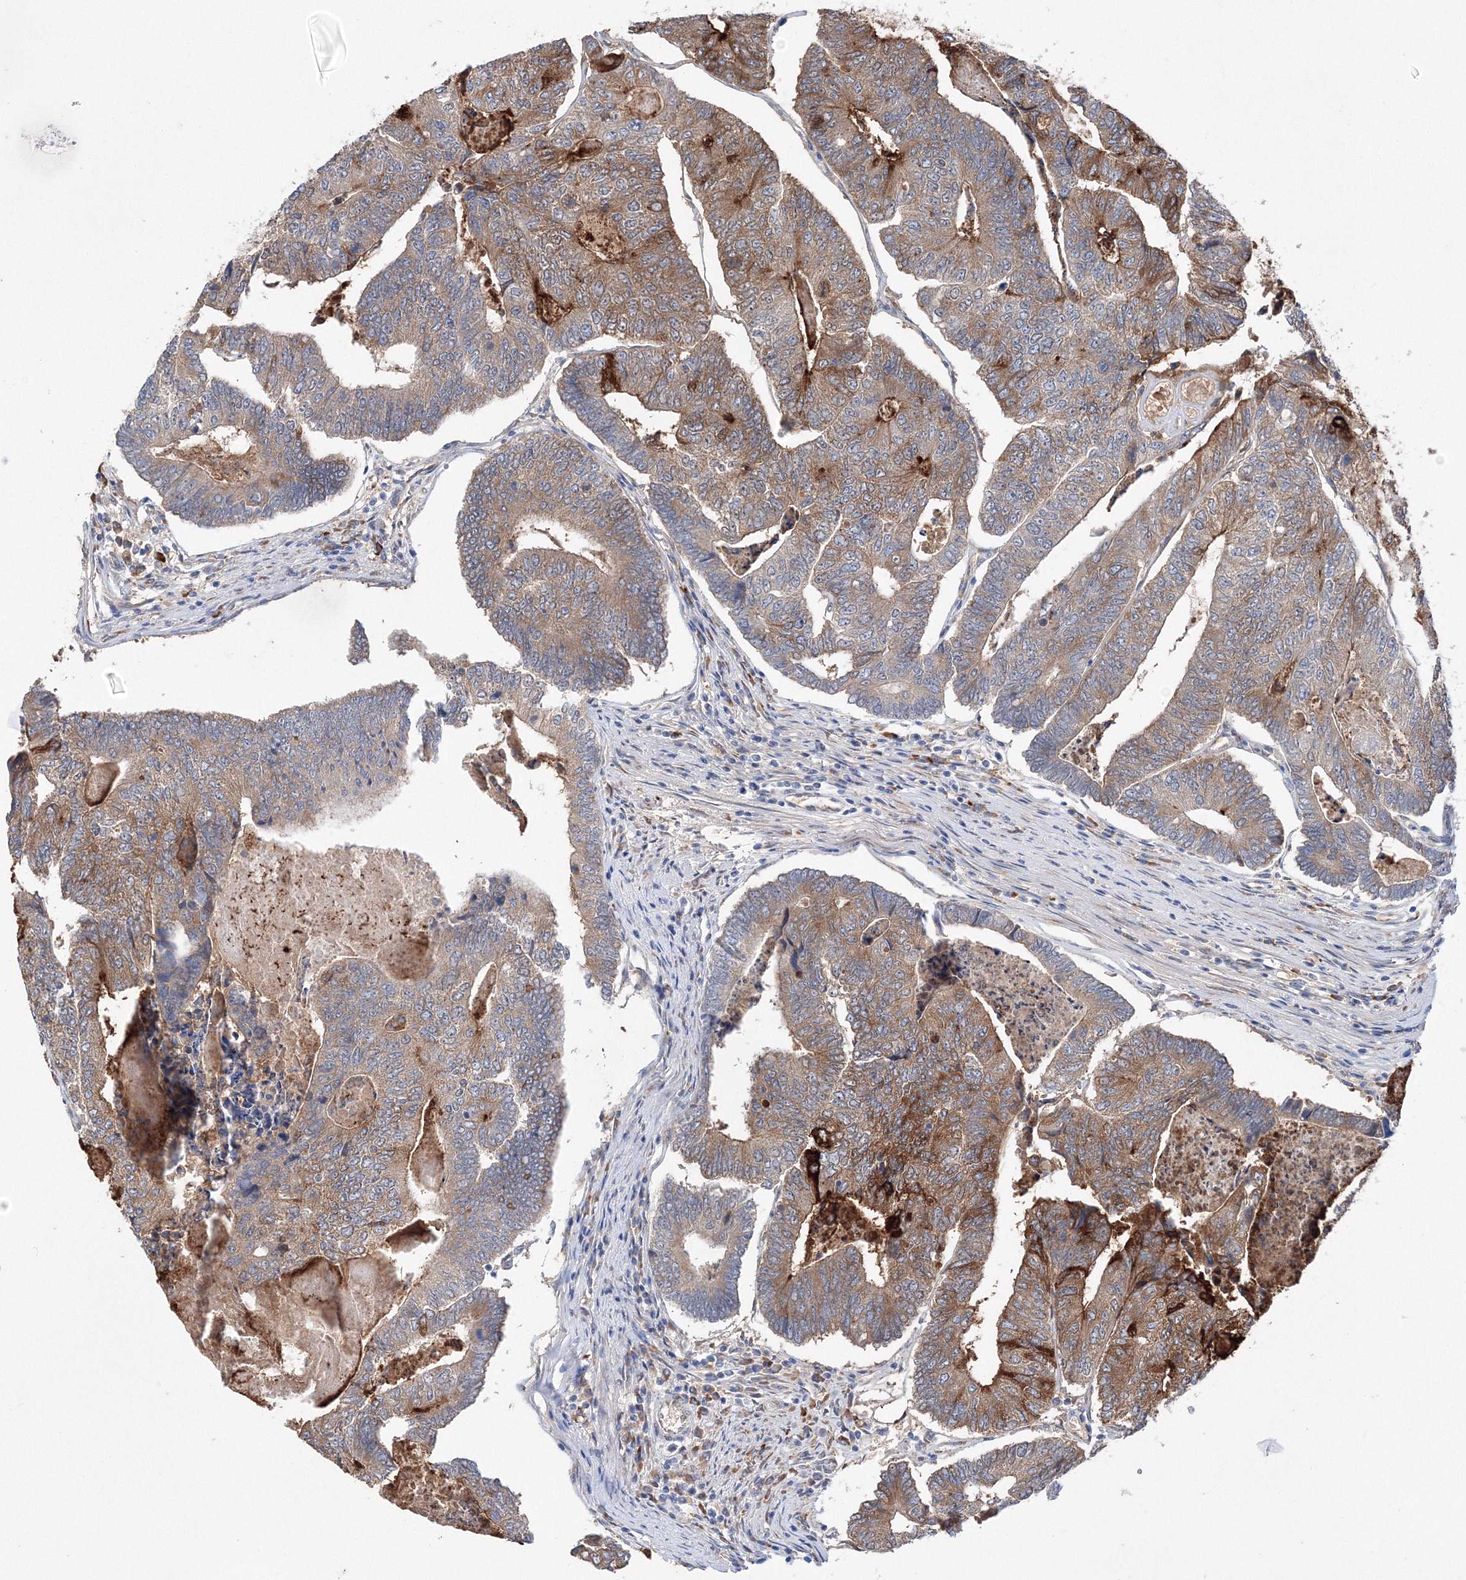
{"staining": {"intensity": "strong", "quantity": "<25%", "location": "cytoplasmic/membranous"}, "tissue": "colorectal cancer", "cell_type": "Tumor cells", "image_type": "cancer", "snomed": [{"axis": "morphology", "description": "Adenocarcinoma, NOS"}, {"axis": "topography", "description": "Colon"}], "caption": "Immunohistochemistry (DAB (3,3'-diaminobenzidine)) staining of adenocarcinoma (colorectal) displays strong cytoplasmic/membranous protein positivity in approximately <25% of tumor cells.", "gene": "DIS3L2", "patient": {"sex": "female", "age": 67}}